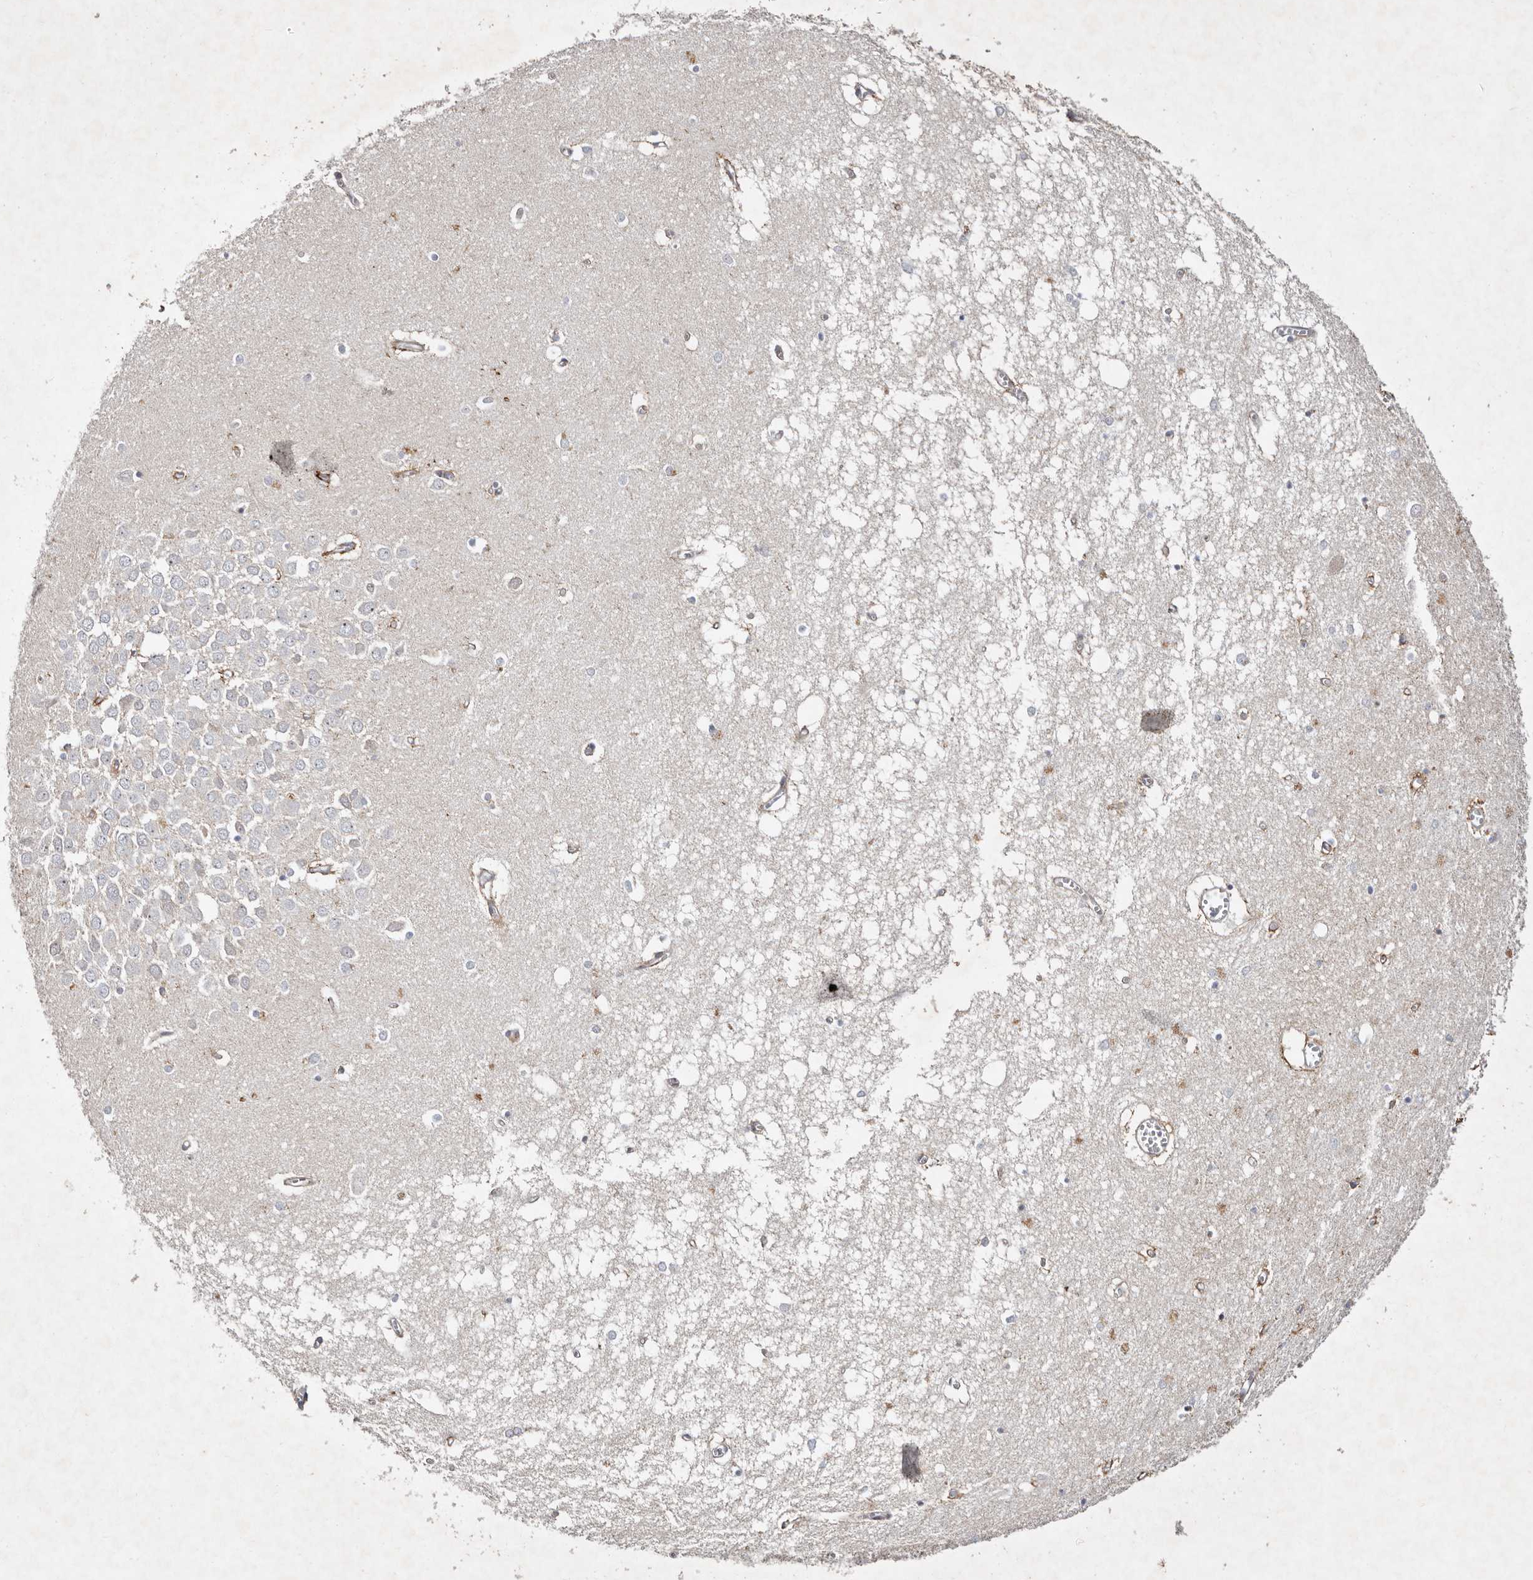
{"staining": {"intensity": "negative", "quantity": "none", "location": "none"}, "tissue": "hippocampus", "cell_type": "Glial cells", "image_type": "normal", "snomed": [{"axis": "morphology", "description": "Normal tissue, NOS"}, {"axis": "topography", "description": "Hippocampus"}], "caption": "The immunohistochemistry (IHC) histopathology image has no significant positivity in glial cells of hippocampus.", "gene": "SERPINH1", "patient": {"sex": "male", "age": 70}}